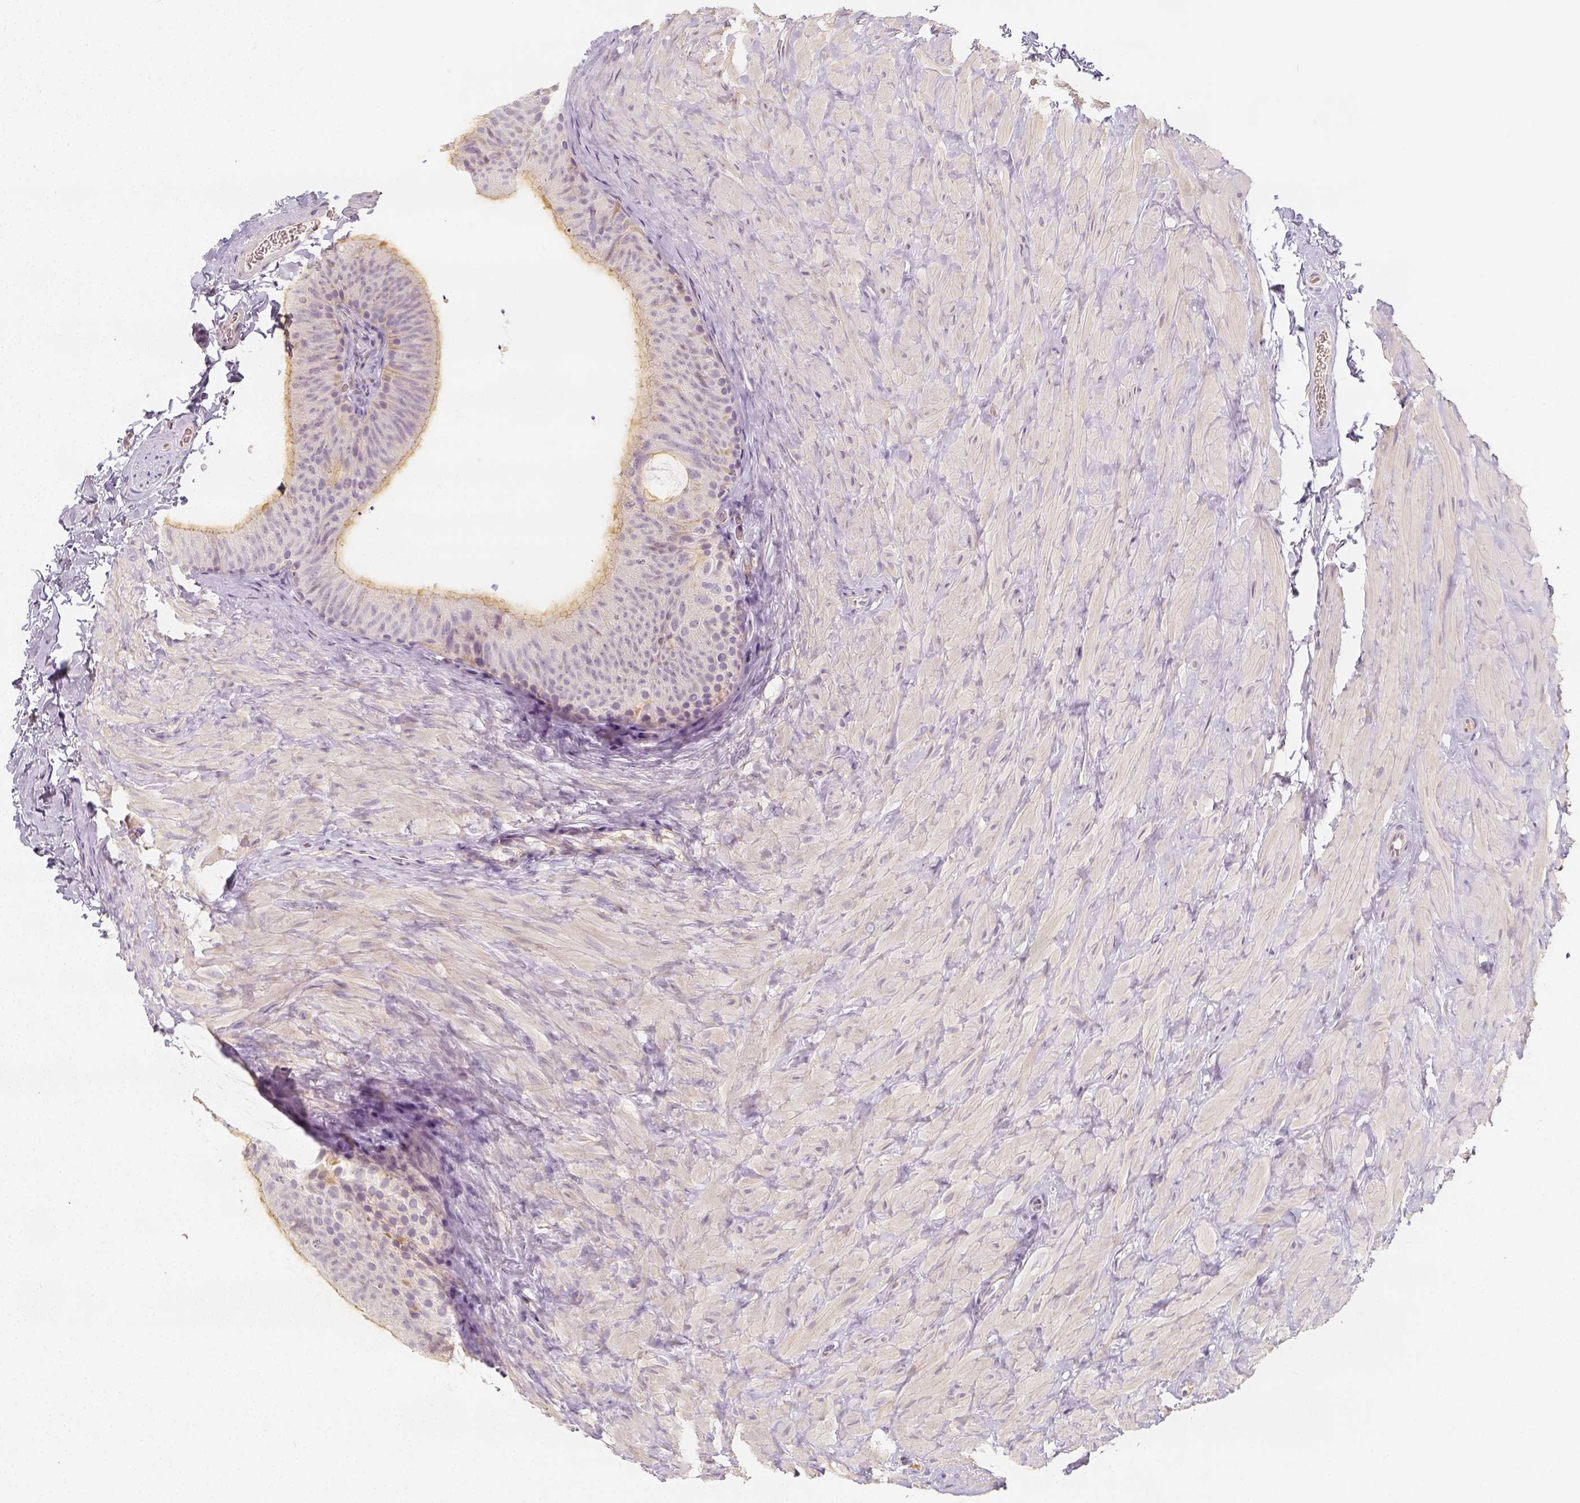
{"staining": {"intensity": "moderate", "quantity": ">75%", "location": "cytoplasmic/membranous"}, "tissue": "epididymis", "cell_type": "Glandular cells", "image_type": "normal", "snomed": [{"axis": "morphology", "description": "Normal tissue, NOS"}, {"axis": "topography", "description": "Epididymis, spermatic cord, NOS"}, {"axis": "topography", "description": "Epididymis"}], "caption": "Human epididymis stained with a brown dye displays moderate cytoplasmic/membranous positive staining in approximately >75% of glandular cells.", "gene": "PTPRJ", "patient": {"sex": "male", "age": 31}}